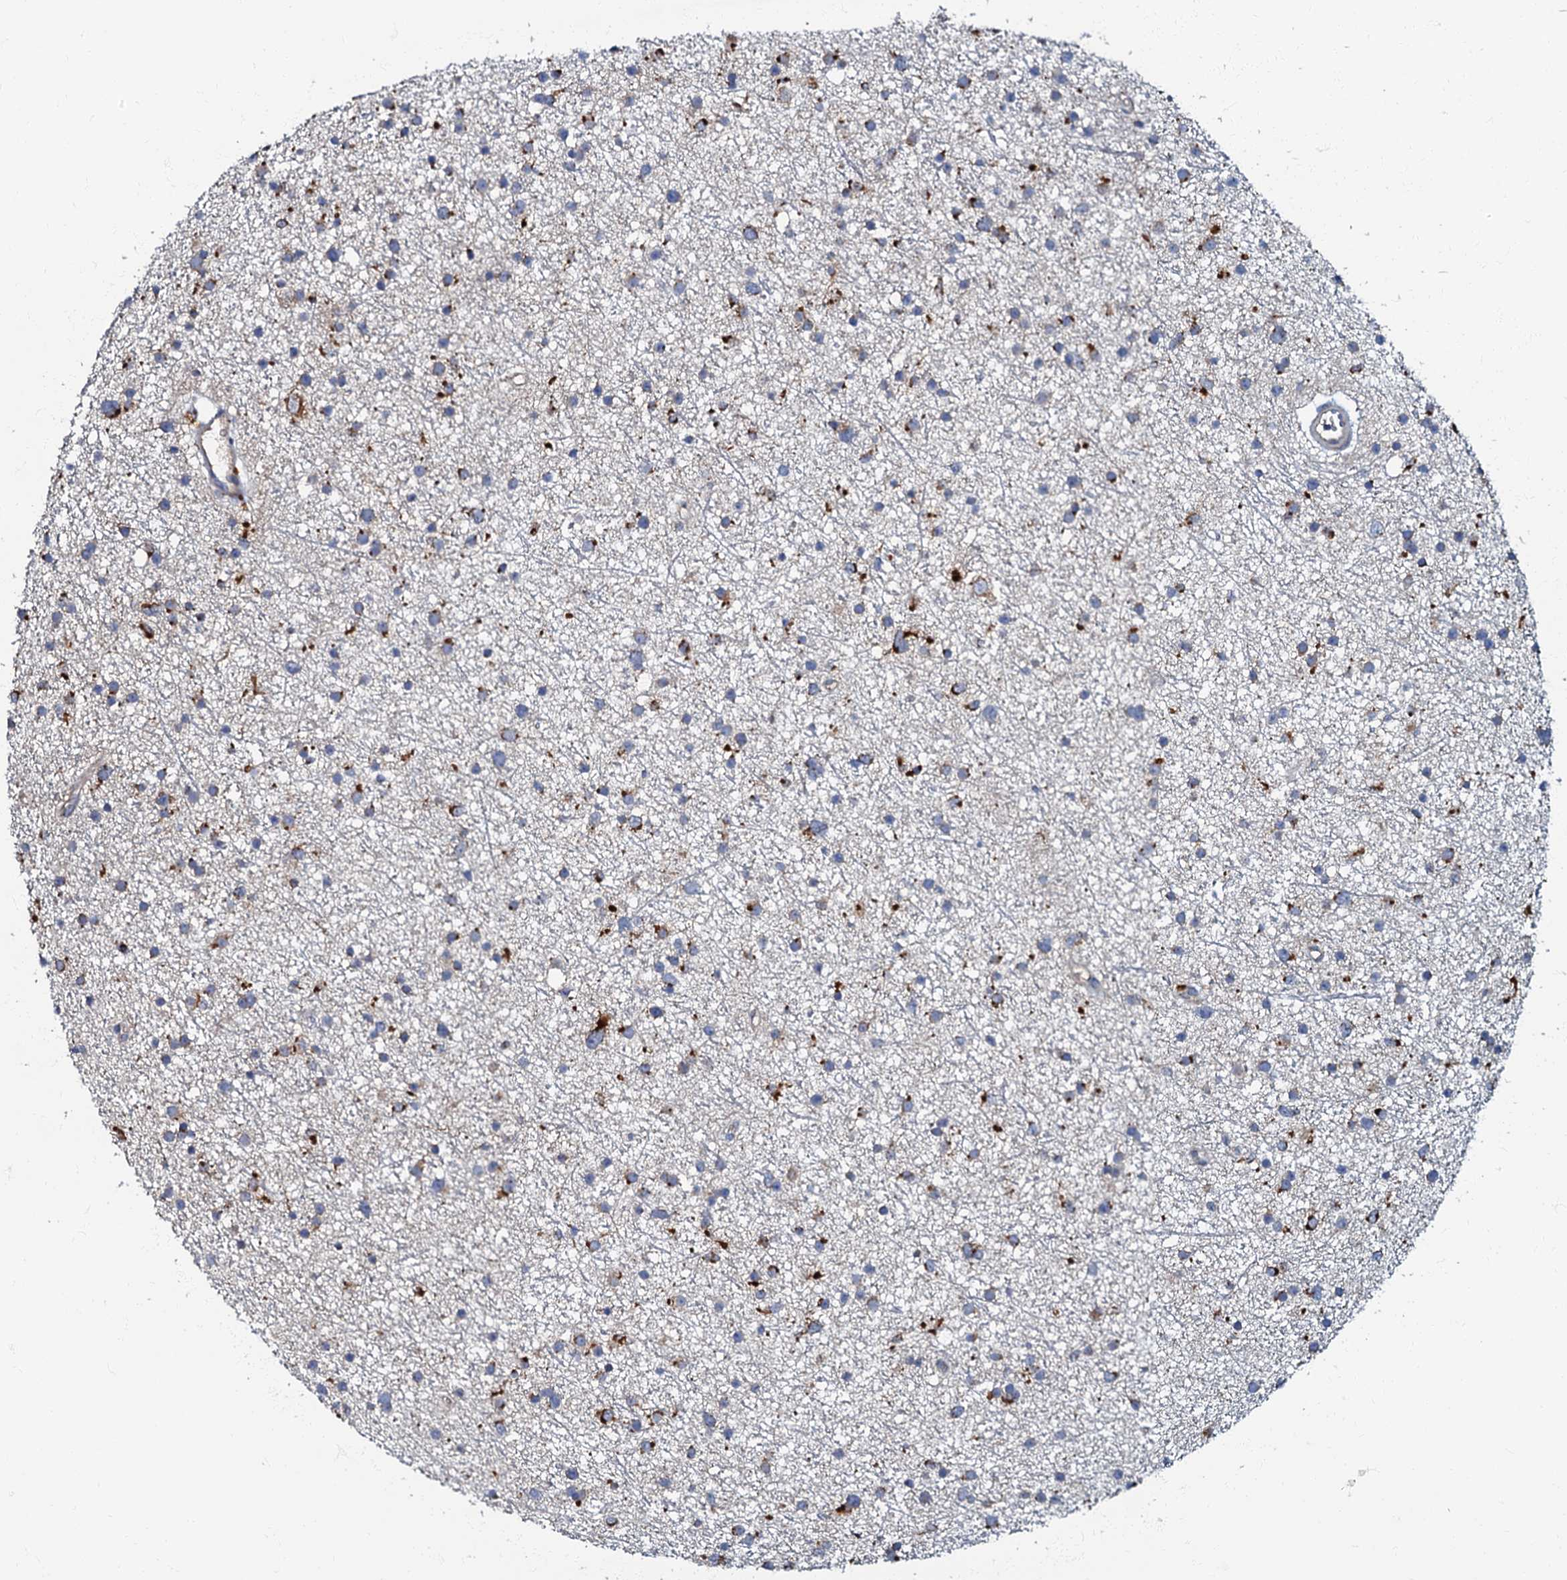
{"staining": {"intensity": "strong", "quantity": "25%-75%", "location": "cytoplasmic/membranous"}, "tissue": "glioma", "cell_type": "Tumor cells", "image_type": "cancer", "snomed": [{"axis": "morphology", "description": "Glioma, malignant, Low grade"}, {"axis": "topography", "description": "Cerebral cortex"}], "caption": "Immunohistochemical staining of human malignant low-grade glioma exhibits high levels of strong cytoplasmic/membranous positivity in approximately 25%-75% of tumor cells. The staining was performed using DAB (3,3'-diaminobenzidine) to visualize the protein expression in brown, while the nuclei were stained in blue with hematoxylin (Magnification: 20x).", "gene": "NDUFA12", "patient": {"sex": "female", "age": 39}}